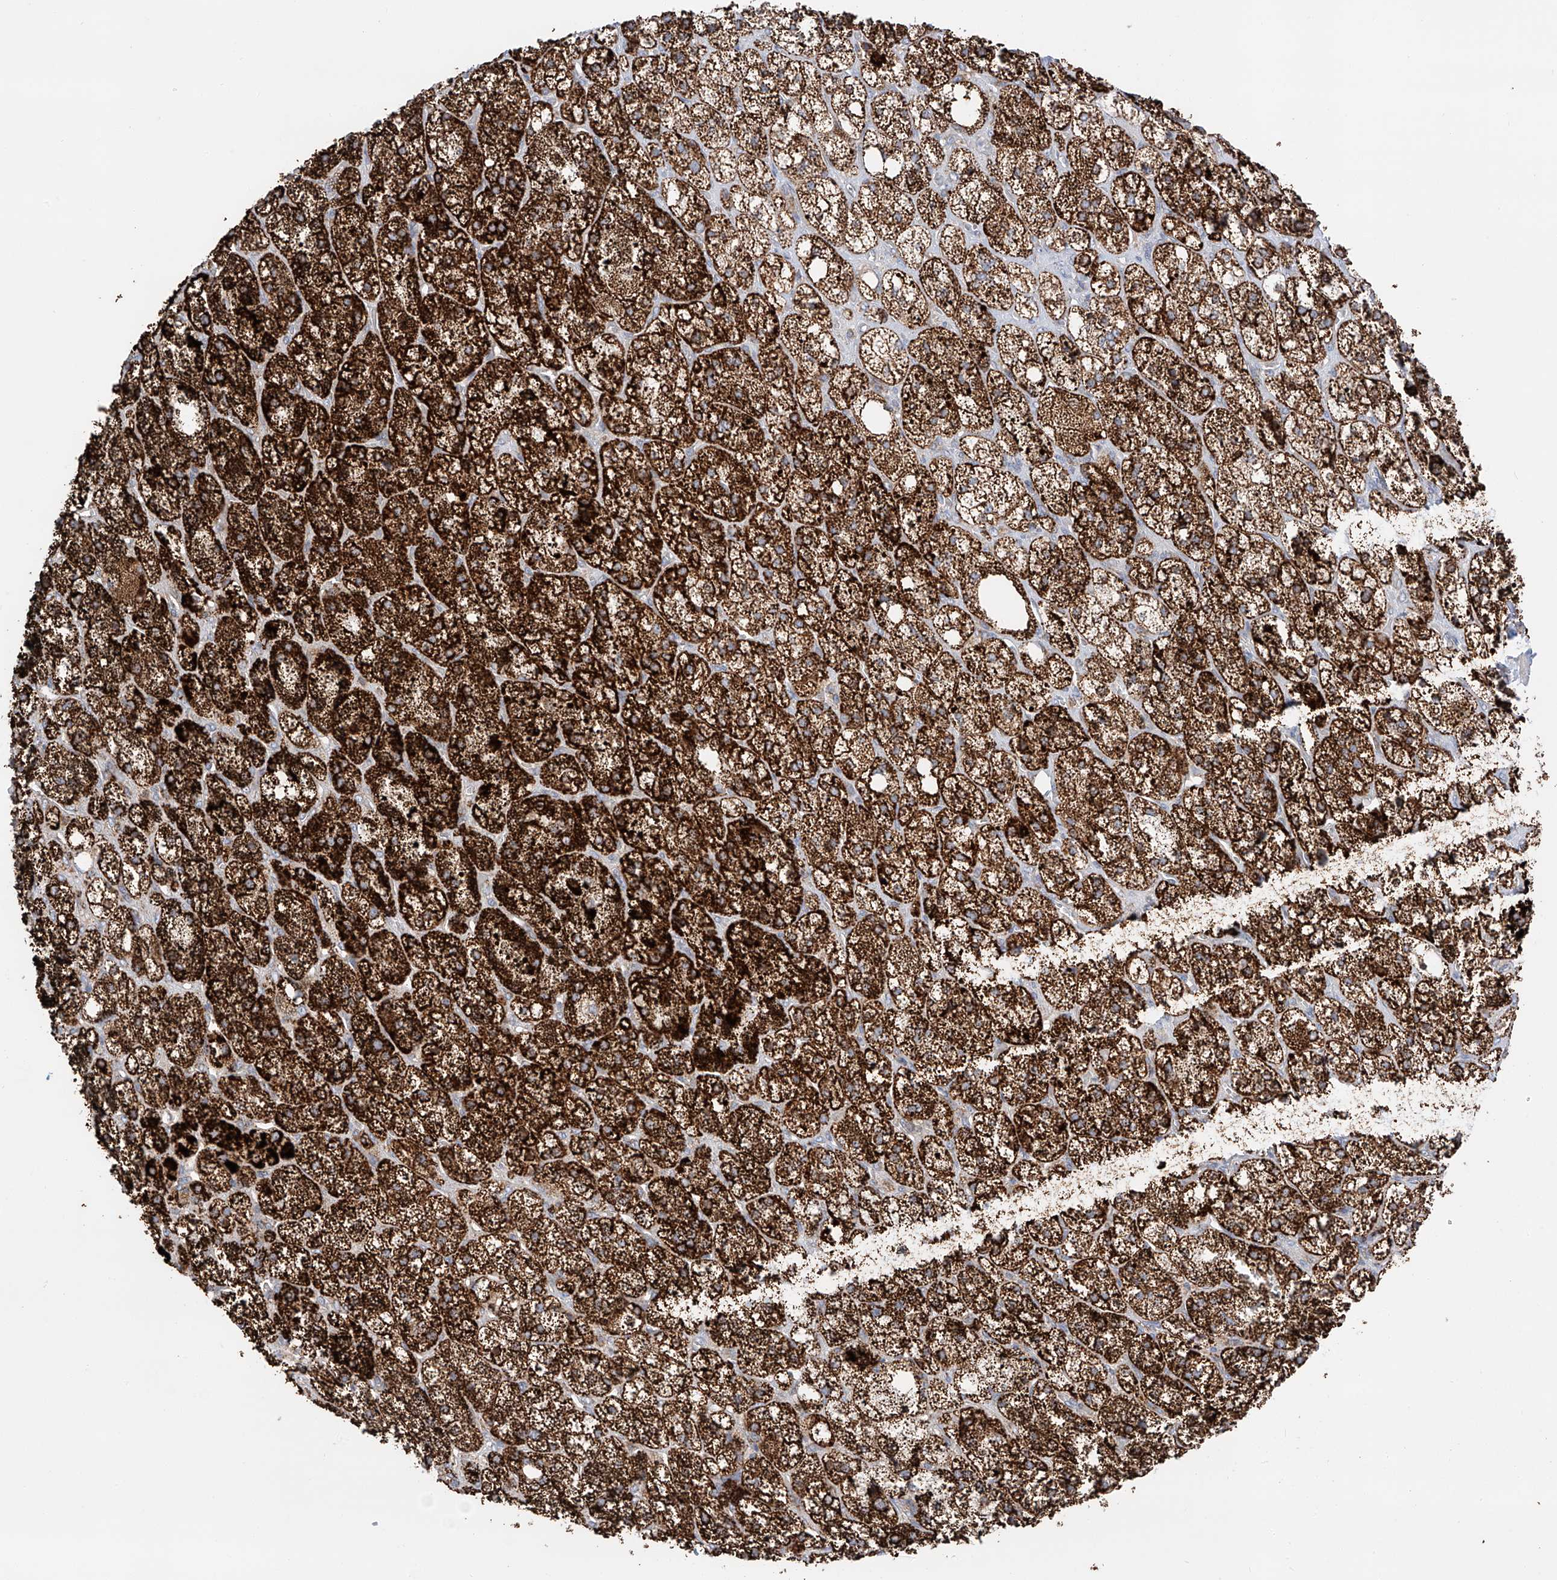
{"staining": {"intensity": "strong", "quantity": ">75%", "location": "cytoplasmic/membranous"}, "tissue": "adrenal gland", "cell_type": "Glandular cells", "image_type": "normal", "snomed": [{"axis": "morphology", "description": "Normal tissue, NOS"}, {"axis": "topography", "description": "Adrenal gland"}], "caption": "DAB (3,3'-diaminobenzidine) immunohistochemical staining of benign human adrenal gland reveals strong cytoplasmic/membranous protein staining in about >75% of glandular cells.", "gene": "TTC27", "patient": {"sex": "male", "age": 61}}